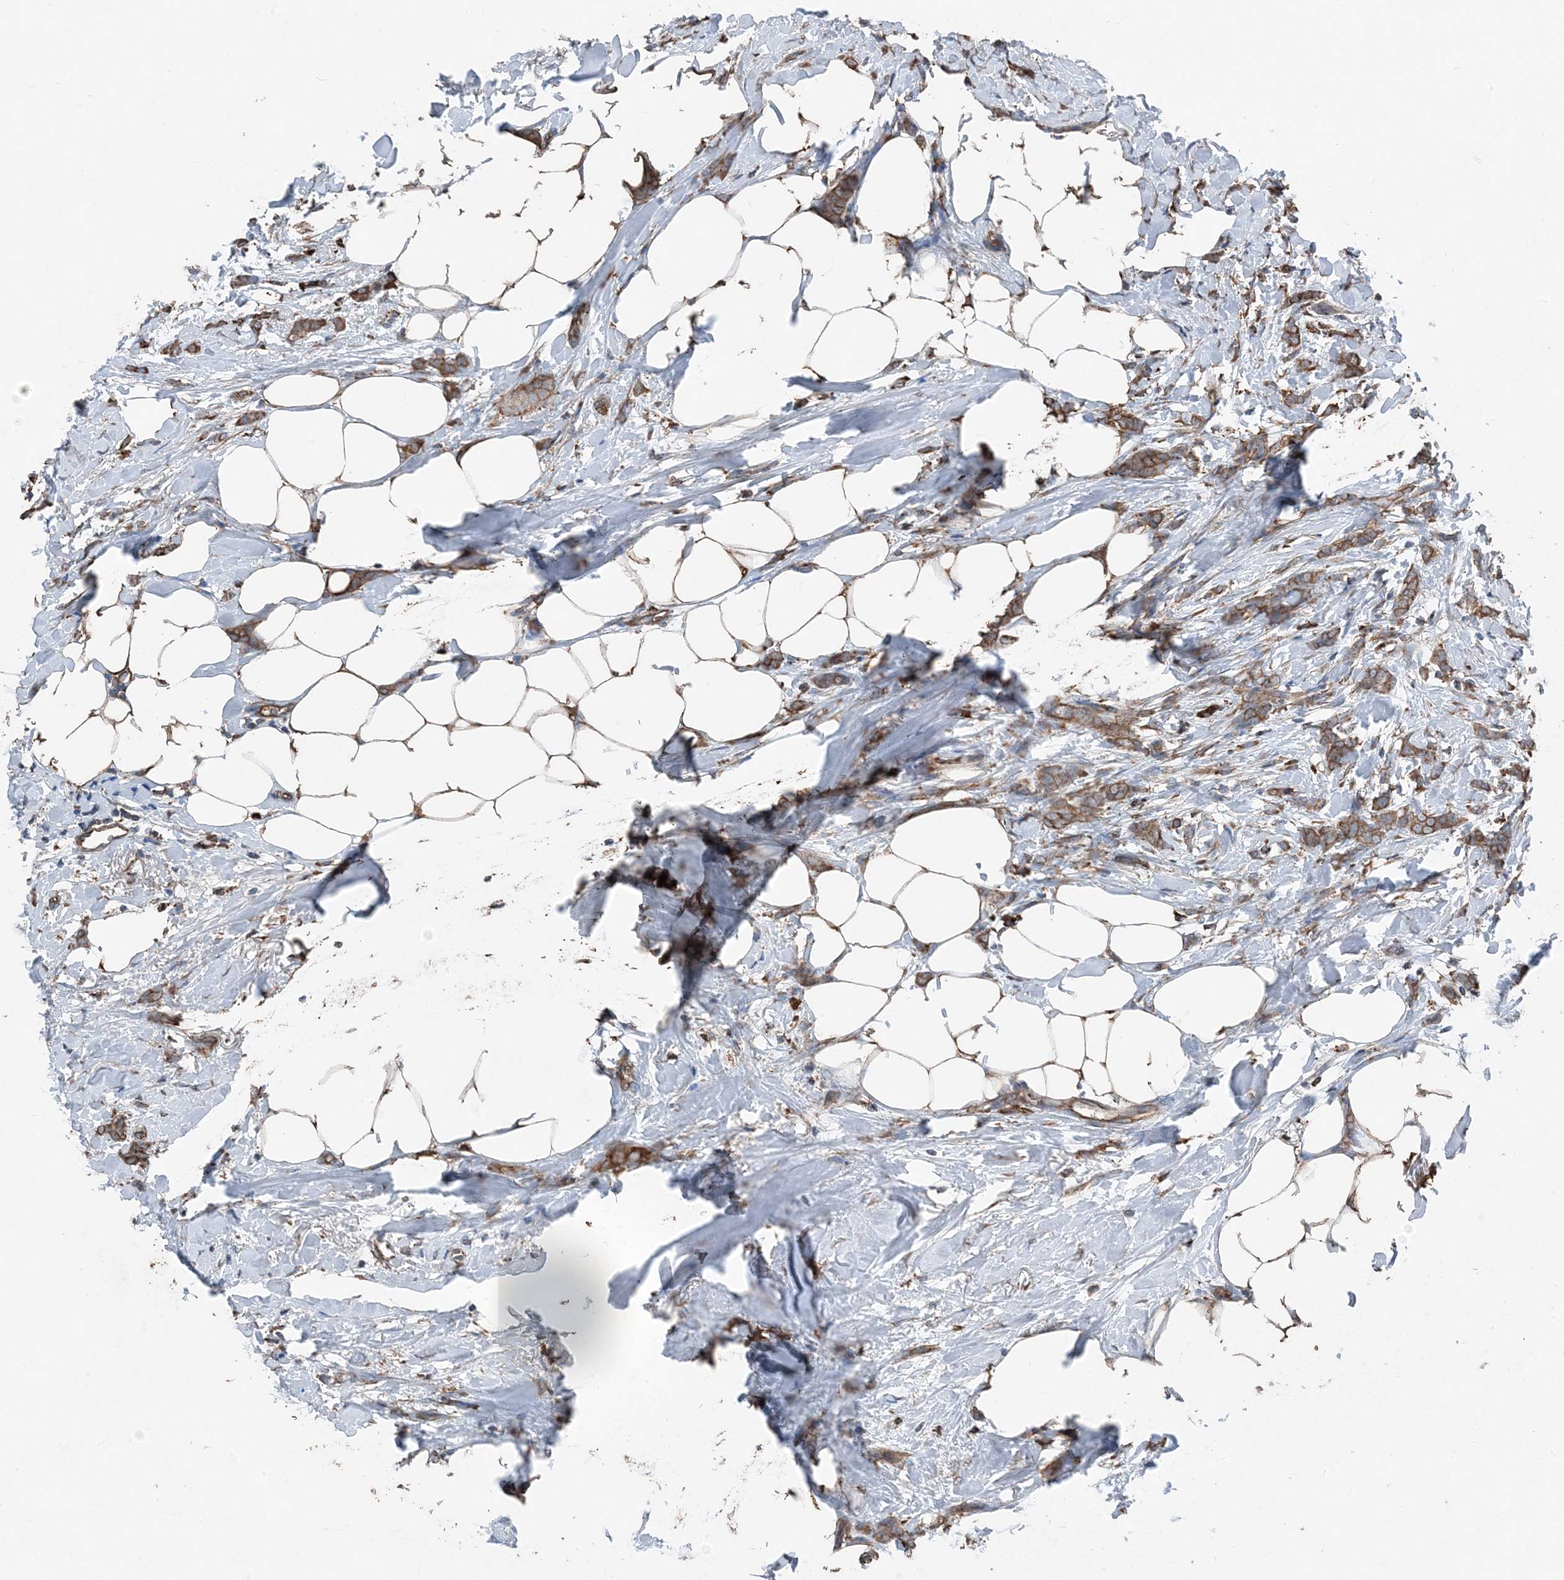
{"staining": {"intensity": "moderate", "quantity": ">75%", "location": "cytoplasmic/membranous"}, "tissue": "breast cancer", "cell_type": "Tumor cells", "image_type": "cancer", "snomed": [{"axis": "morphology", "description": "Lobular carcinoma, in situ"}, {"axis": "morphology", "description": "Lobular carcinoma"}, {"axis": "topography", "description": "Breast"}], "caption": "Lobular carcinoma in situ (breast) stained for a protein (brown) displays moderate cytoplasmic/membranous positive staining in approximately >75% of tumor cells.", "gene": "PDIA6", "patient": {"sex": "female", "age": 41}}